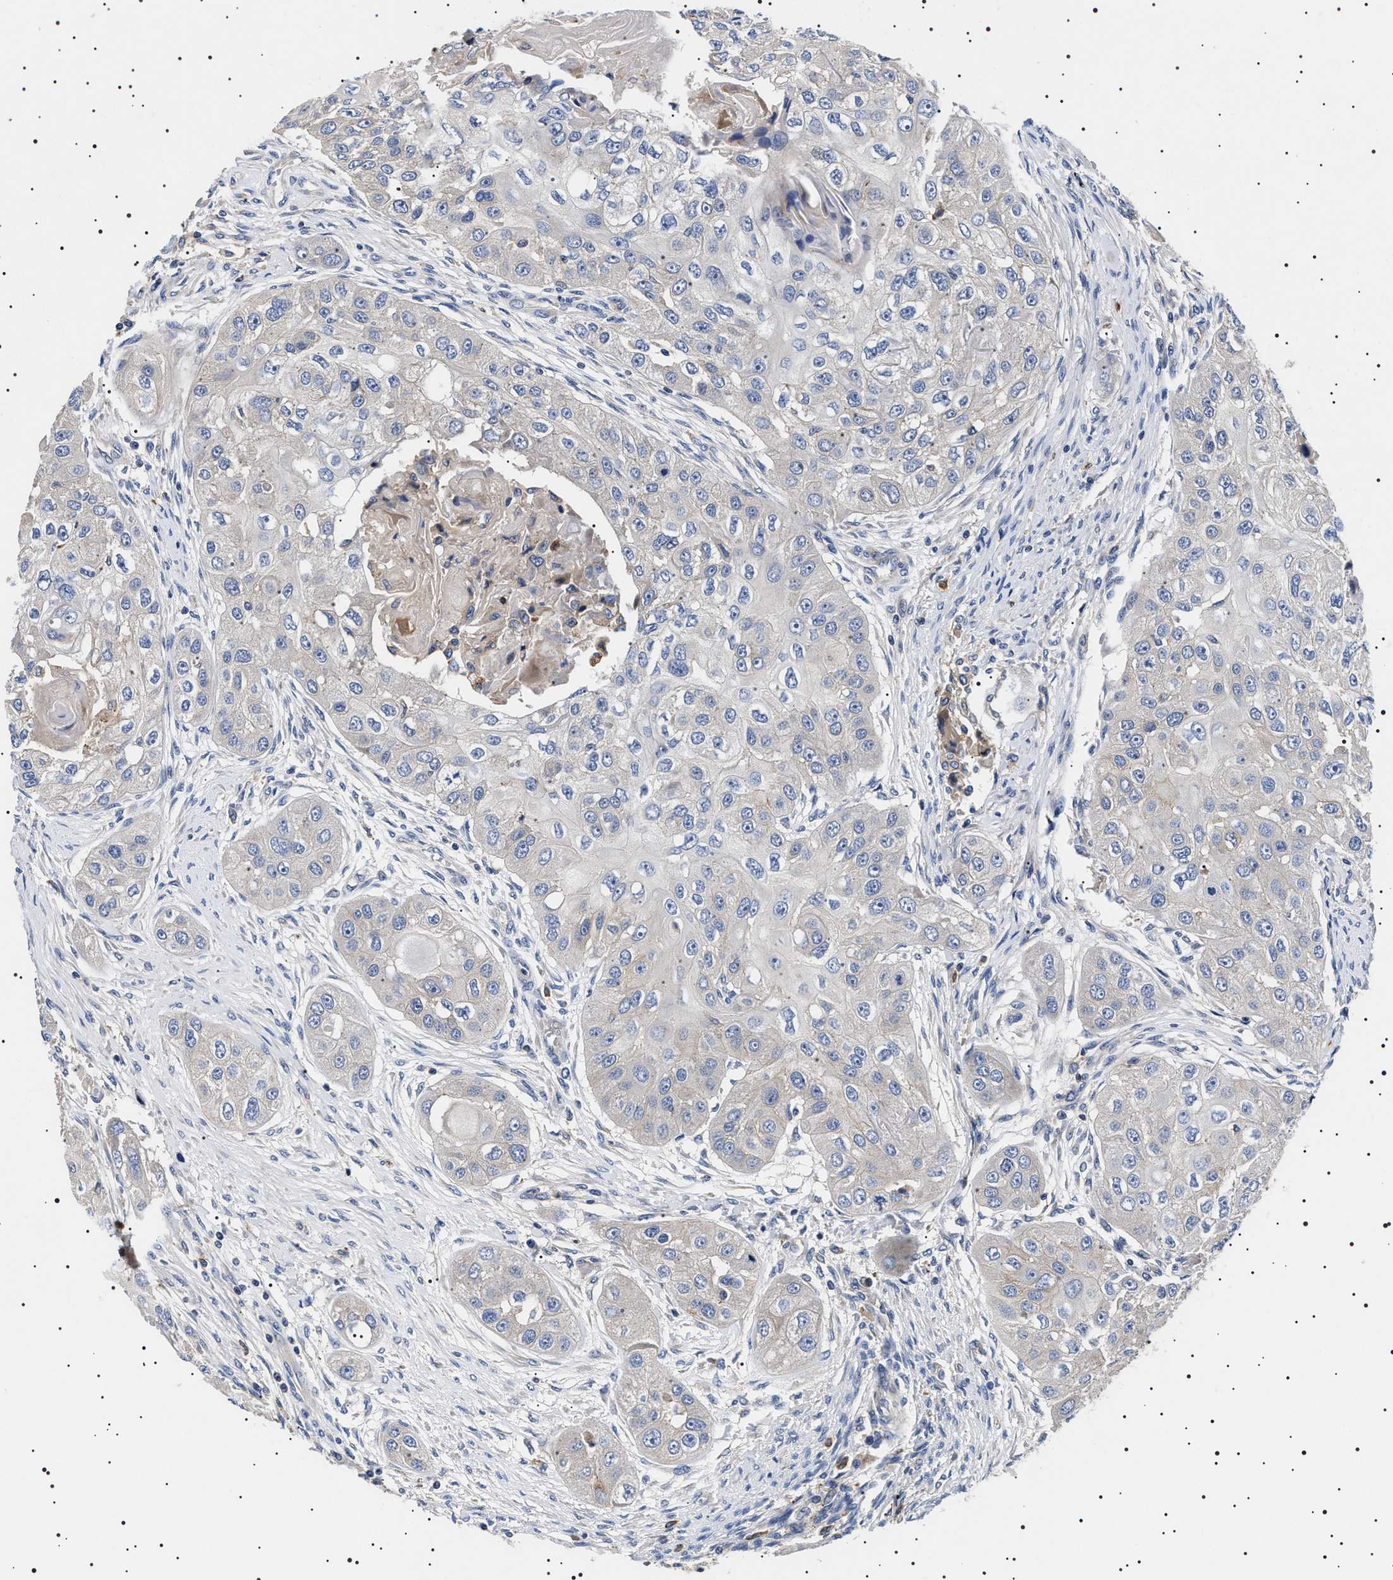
{"staining": {"intensity": "negative", "quantity": "none", "location": "none"}, "tissue": "head and neck cancer", "cell_type": "Tumor cells", "image_type": "cancer", "snomed": [{"axis": "morphology", "description": "Normal tissue, NOS"}, {"axis": "morphology", "description": "Squamous cell carcinoma, NOS"}, {"axis": "topography", "description": "Skeletal muscle"}, {"axis": "topography", "description": "Head-Neck"}], "caption": "Immunohistochemistry image of squamous cell carcinoma (head and neck) stained for a protein (brown), which shows no expression in tumor cells. (Stains: DAB IHC with hematoxylin counter stain, Microscopy: brightfield microscopy at high magnification).", "gene": "SLC4A7", "patient": {"sex": "male", "age": 51}}